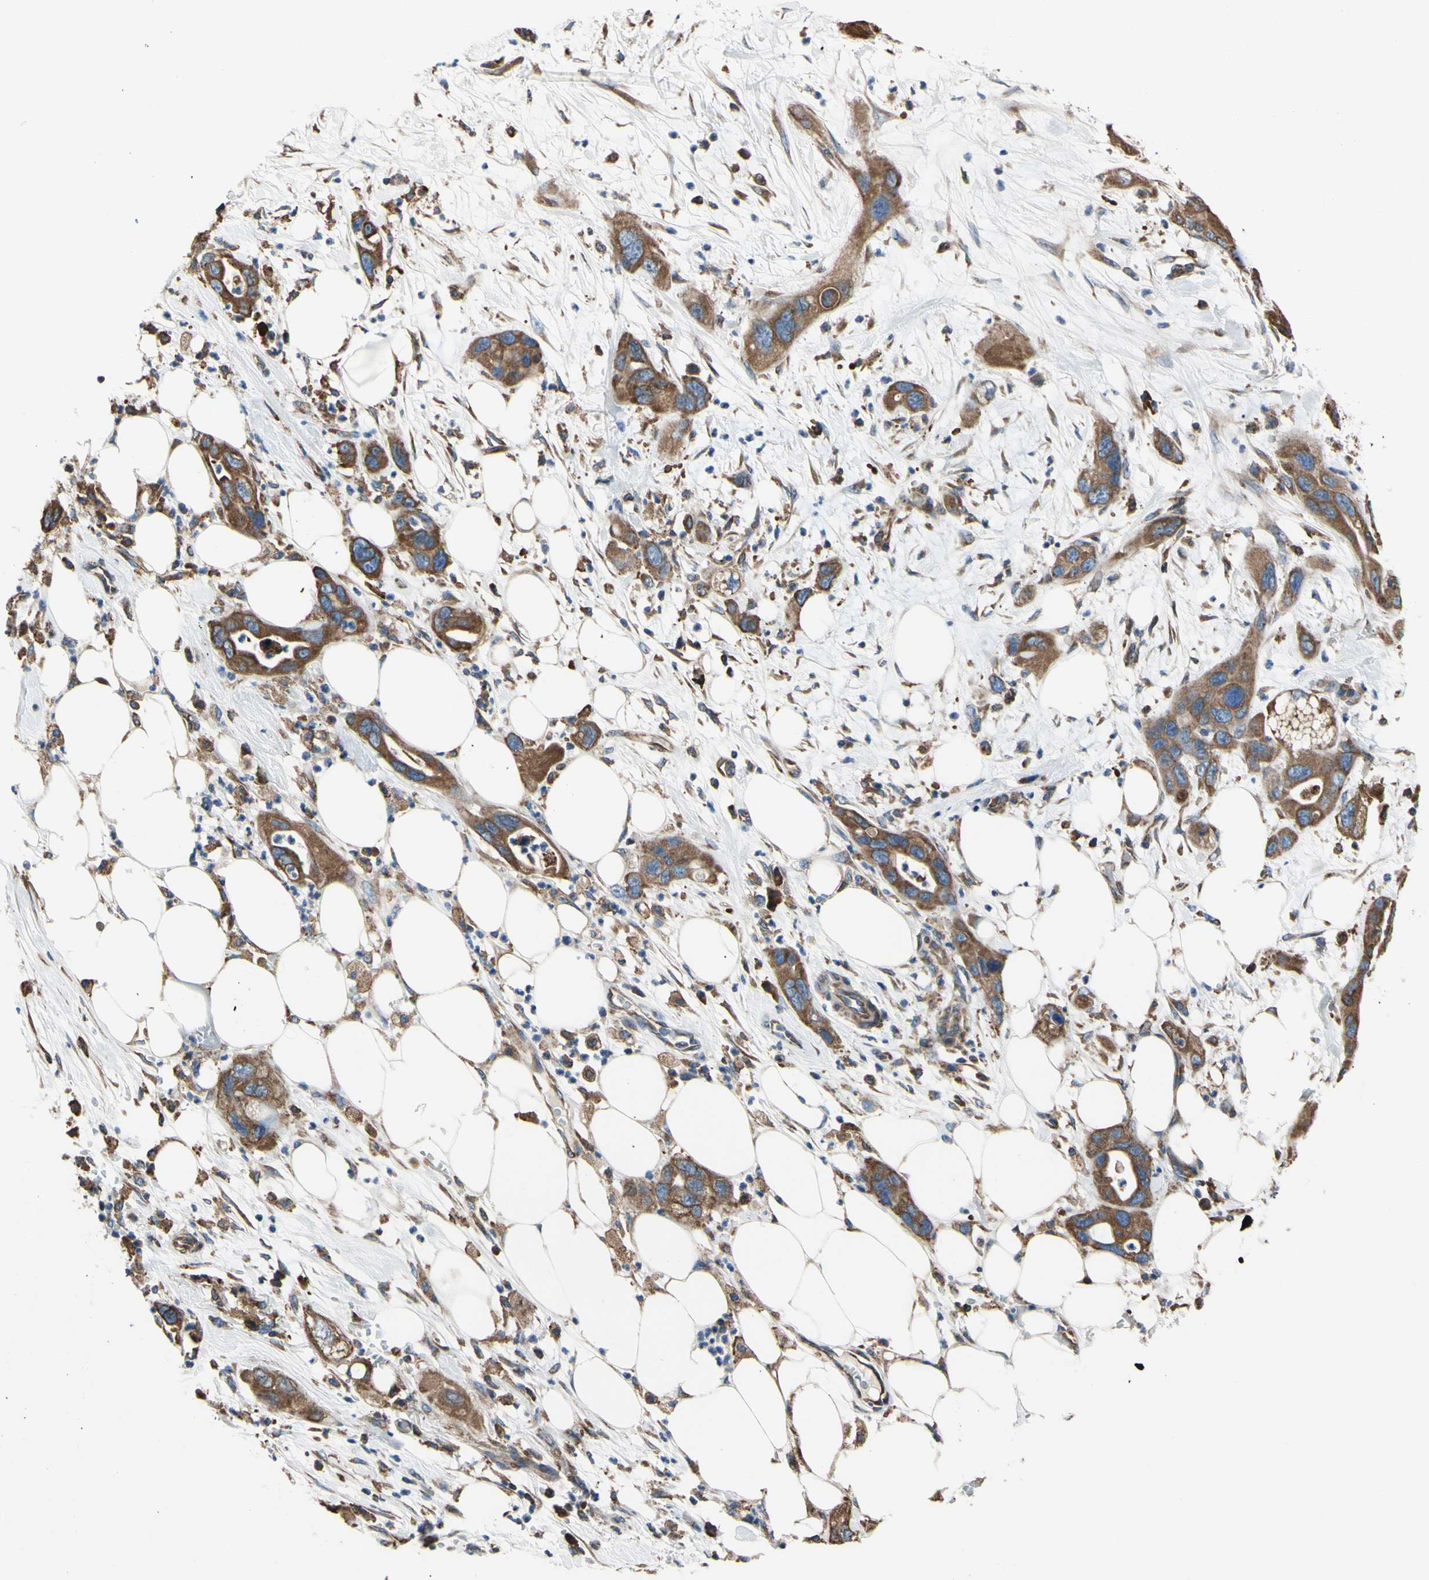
{"staining": {"intensity": "moderate", "quantity": ">75%", "location": "cytoplasmic/membranous"}, "tissue": "pancreatic cancer", "cell_type": "Tumor cells", "image_type": "cancer", "snomed": [{"axis": "morphology", "description": "Adenocarcinoma, NOS"}, {"axis": "topography", "description": "Pancreas"}], "caption": "Moderate cytoplasmic/membranous protein staining is appreciated in approximately >75% of tumor cells in pancreatic cancer (adenocarcinoma).", "gene": "BMF", "patient": {"sex": "female", "age": 71}}